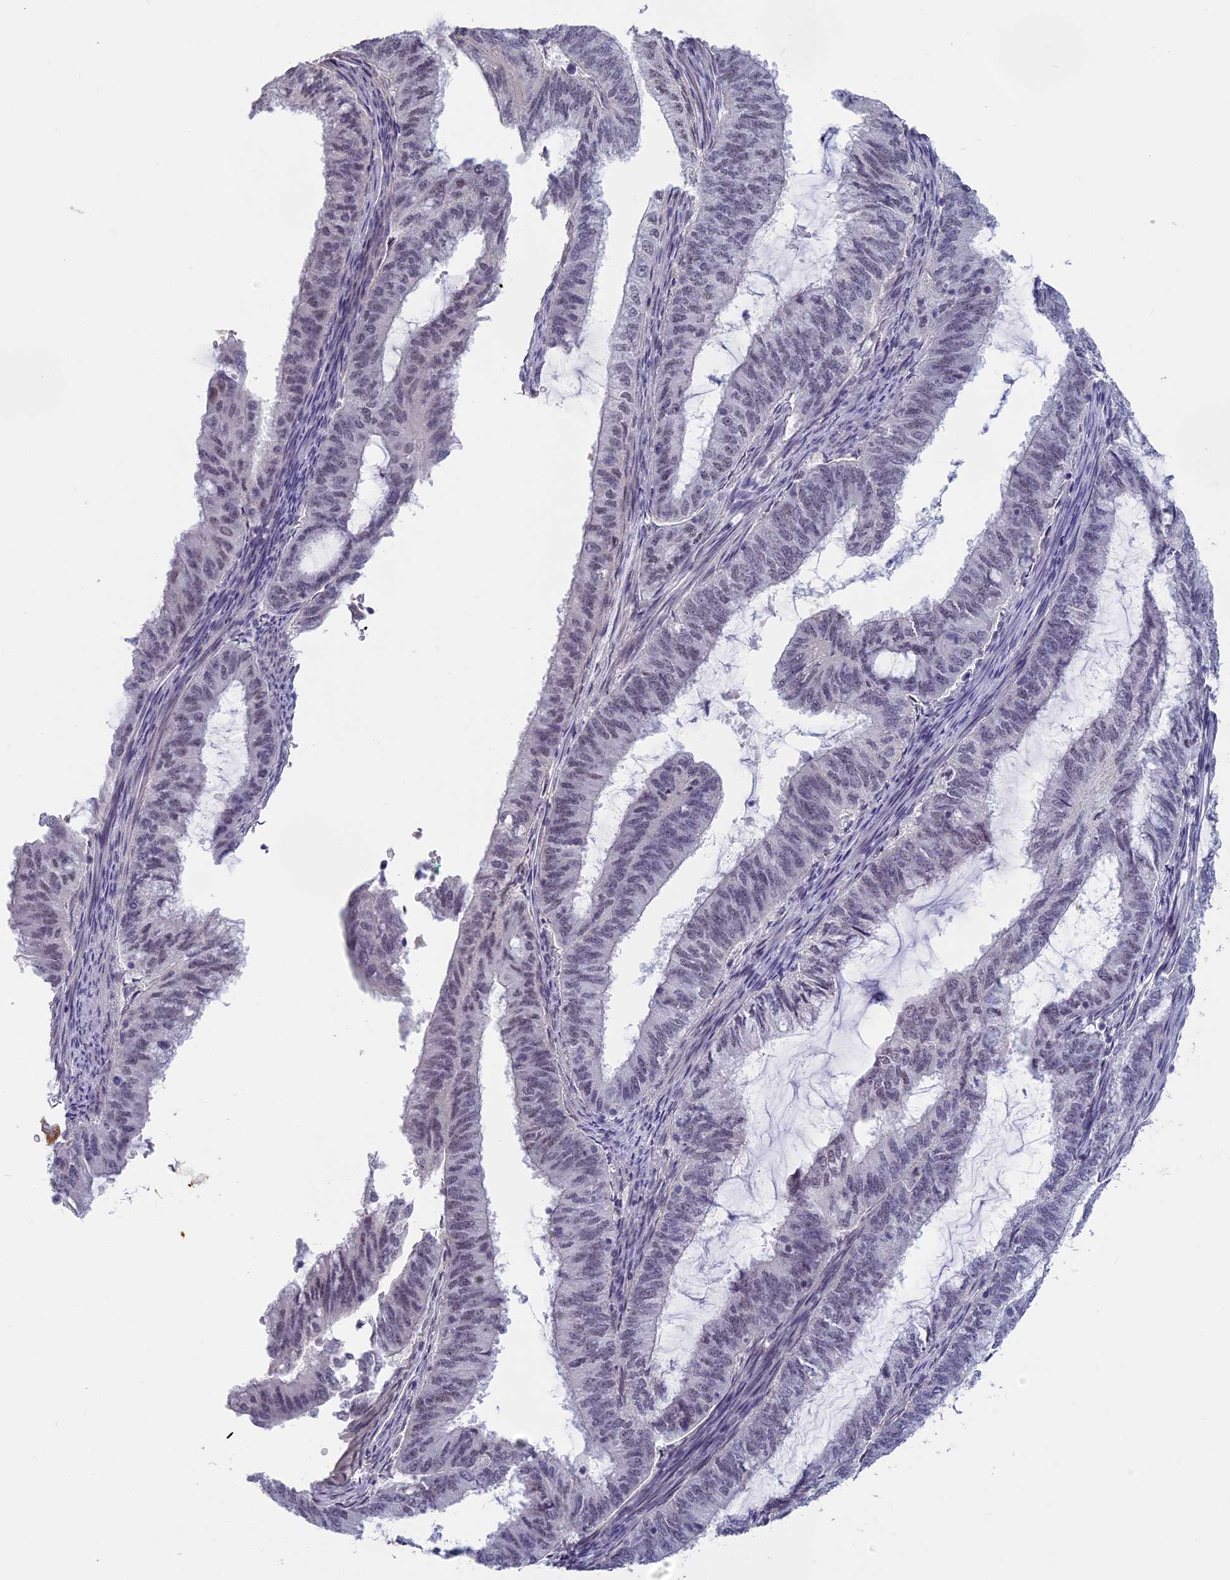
{"staining": {"intensity": "negative", "quantity": "none", "location": "none"}, "tissue": "endometrial cancer", "cell_type": "Tumor cells", "image_type": "cancer", "snomed": [{"axis": "morphology", "description": "Adenocarcinoma, NOS"}, {"axis": "topography", "description": "Endometrium"}], "caption": "There is no significant staining in tumor cells of endometrial cancer (adenocarcinoma). Brightfield microscopy of immunohistochemistry (IHC) stained with DAB (3,3'-diaminobenzidine) (brown) and hematoxylin (blue), captured at high magnification.", "gene": "MORF4L1", "patient": {"sex": "female", "age": 51}}